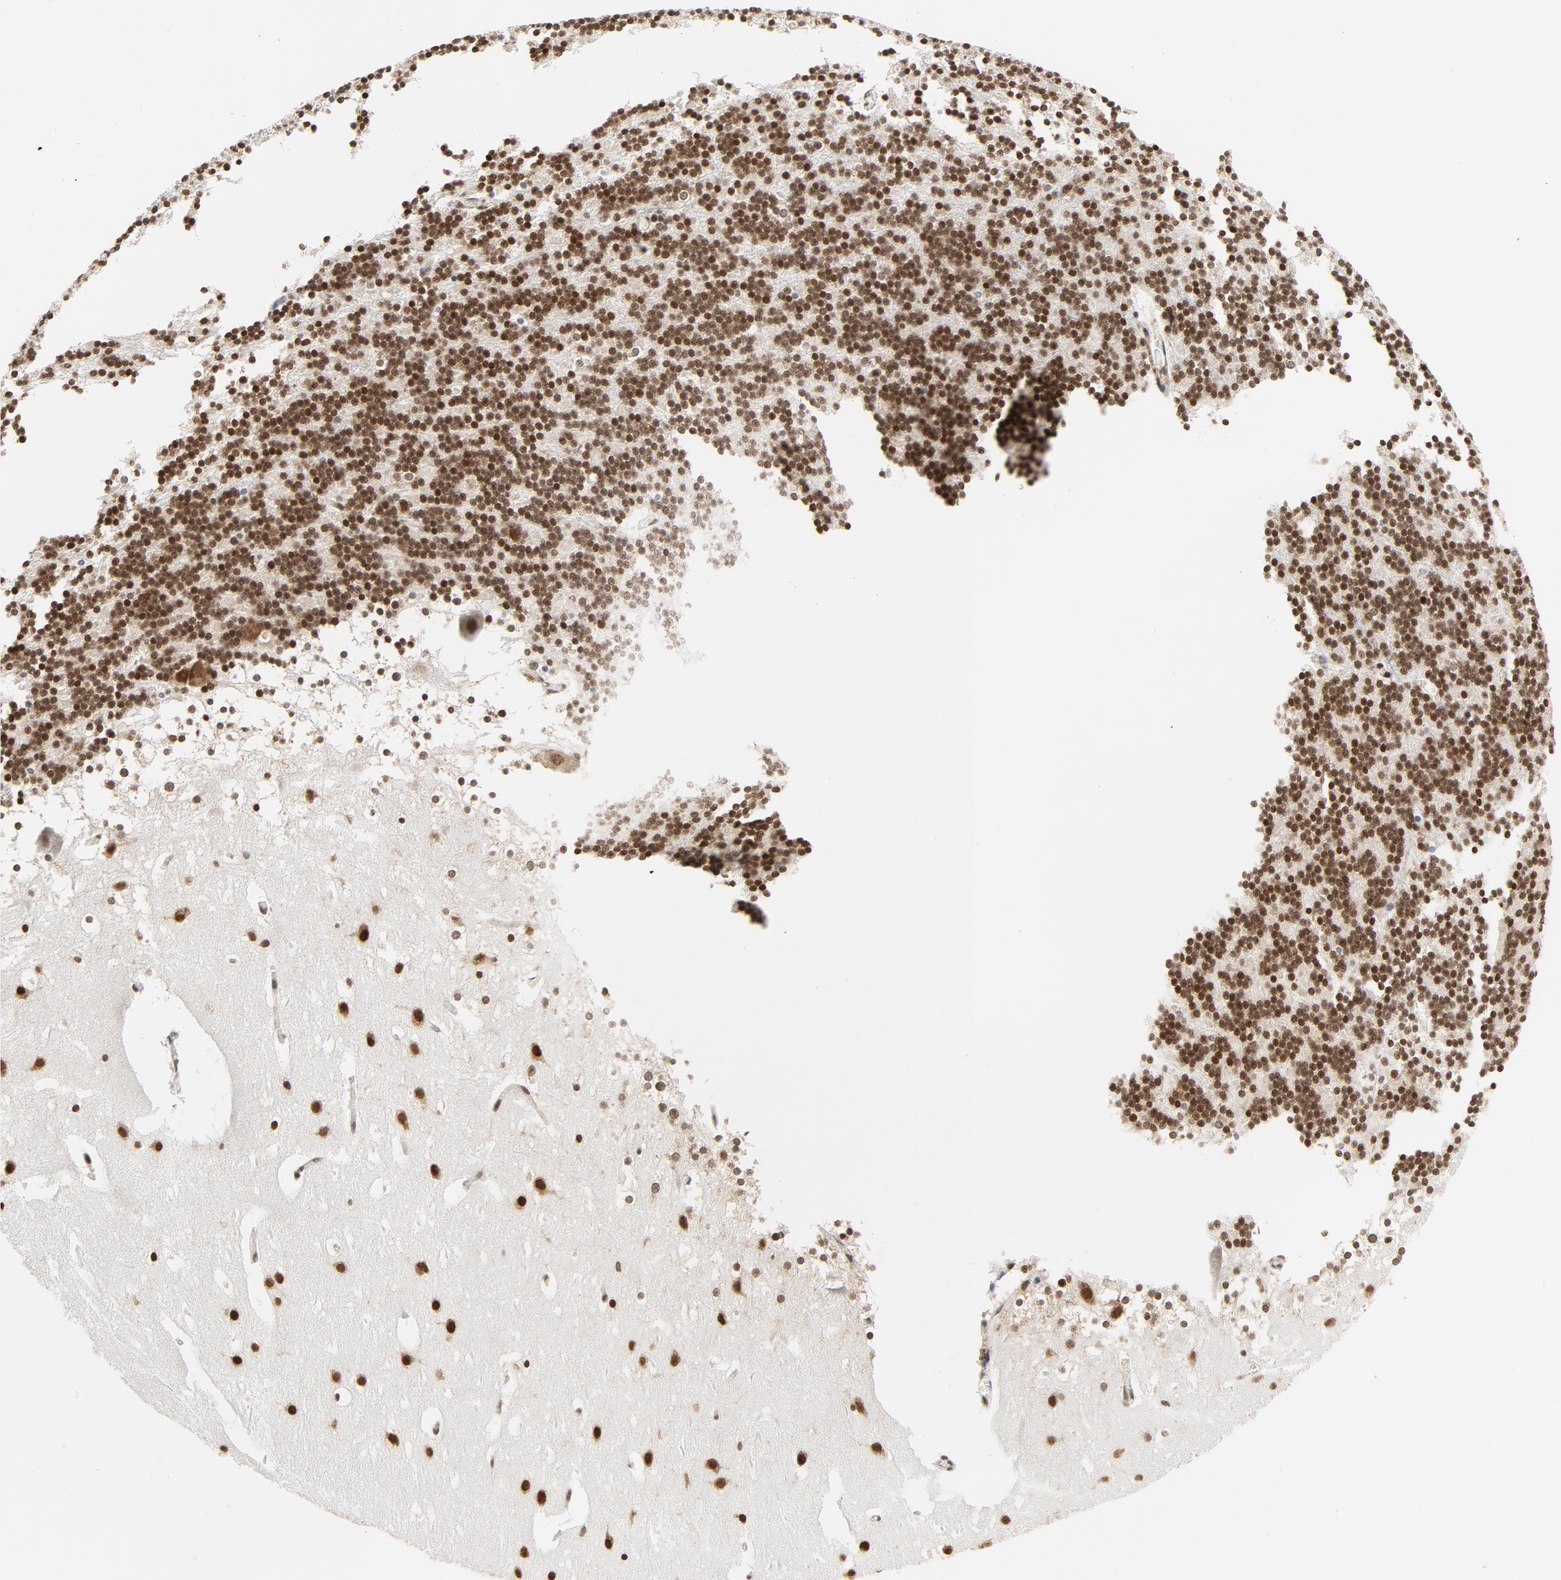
{"staining": {"intensity": "strong", "quantity": ">75%", "location": "nuclear"}, "tissue": "cerebellum", "cell_type": "Cells in granular layer", "image_type": "normal", "snomed": [{"axis": "morphology", "description": "Normal tissue, NOS"}, {"axis": "topography", "description": "Cerebellum"}], "caption": "The immunohistochemical stain labels strong nuclear staining in cells in granular layer of unremarkable cerebellum. (Stains: DAB in brown, nuclei in blue, Microscopy: brightfield microscopy at high magnification).", "gene": "ERCC1", "patient": {"sex": "female", "age": 19}}